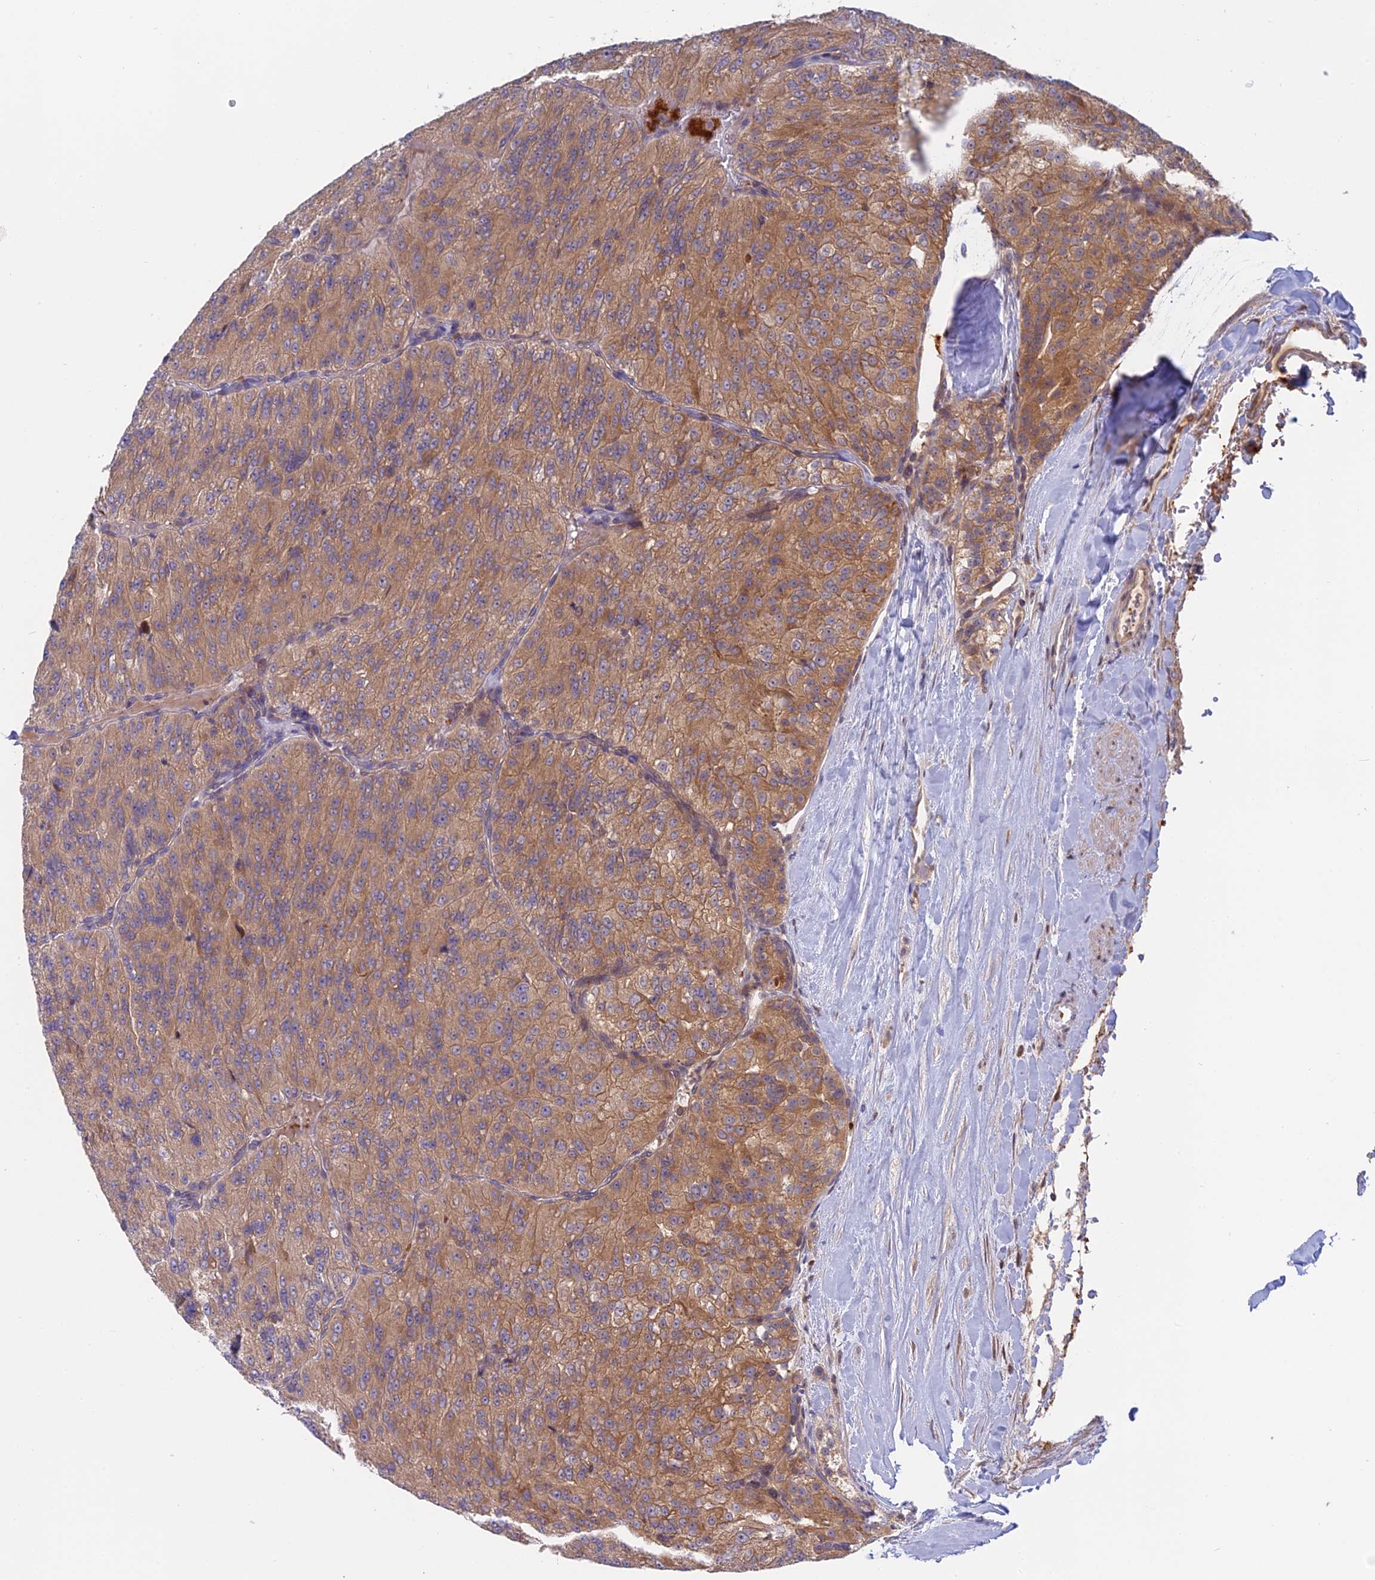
{"staining": {"intensity": "moderate", "quantity": ">75%", "location": "cytoplasmic/membranous"}, "tissue": "renal cancer", "cell_type": "Tumor cells", "image_type": "cancer", "snomed": [{"axis": "morphology", "description": "Adenocarcinoma, NOS"}, {"axis": "topography", "description": "Kidney"}], "caption": "Renal adenocarcinoma tissue reveals moderate cytoplasmic/membranous staining in approximately >75% of tumor cells, visualized by immunohistochemistry.", "gene": "IL21R", "patient": {"sex": "female", "age": 63}}